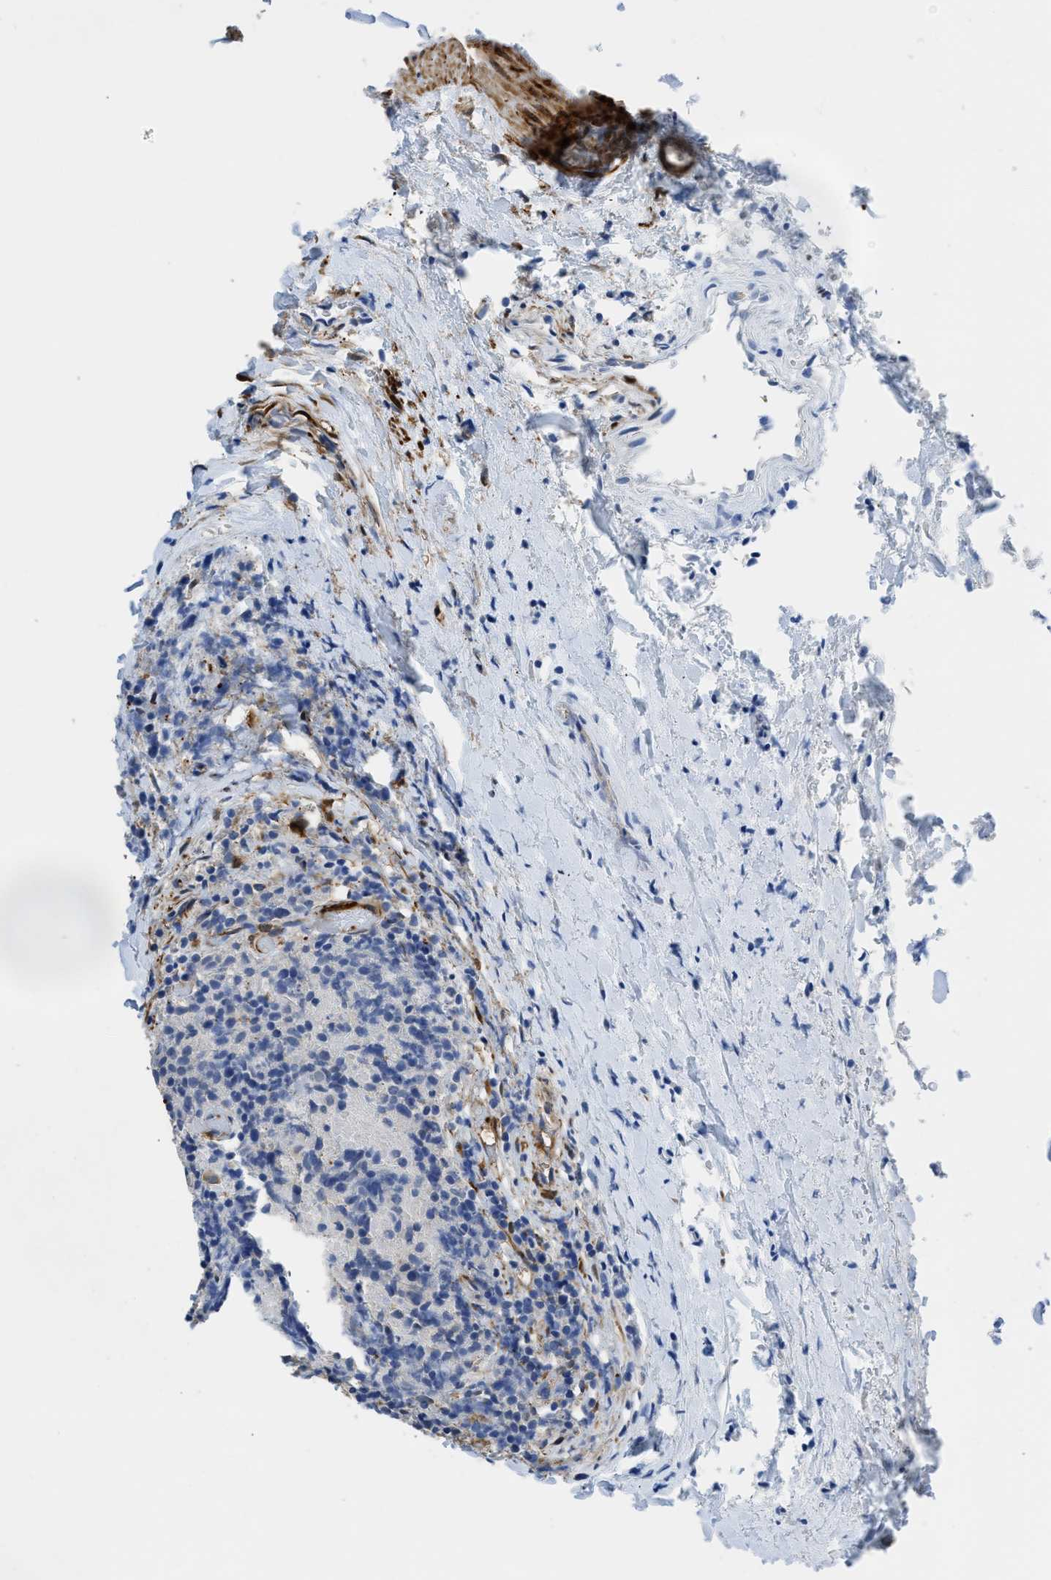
{"staining": {"intensity": "negative", "quantity": "none", "location": "none"}, "tissue": "head and neck cancer", "cell_type": "Tumor cells", "image_type": "cancer", "snomed": [{"axis": "morphology", "description": "Squamous cell carcinoma, NOS"}, {"axis": "morphology", "description": "Squamous cell carcinoma, metastatic, NOS"}, {"axis": "topography", "description": "Lymph node"}, {"axis": "topography", "description": "Head-Neck"}], "caption": "This is an immunohistochemistry (IHC) photomicrograph of head and neck cancer. There is no expression in tumor cells.", "gene": "ZSWIM5", "patient": {"sex": "male", "age": 62}}